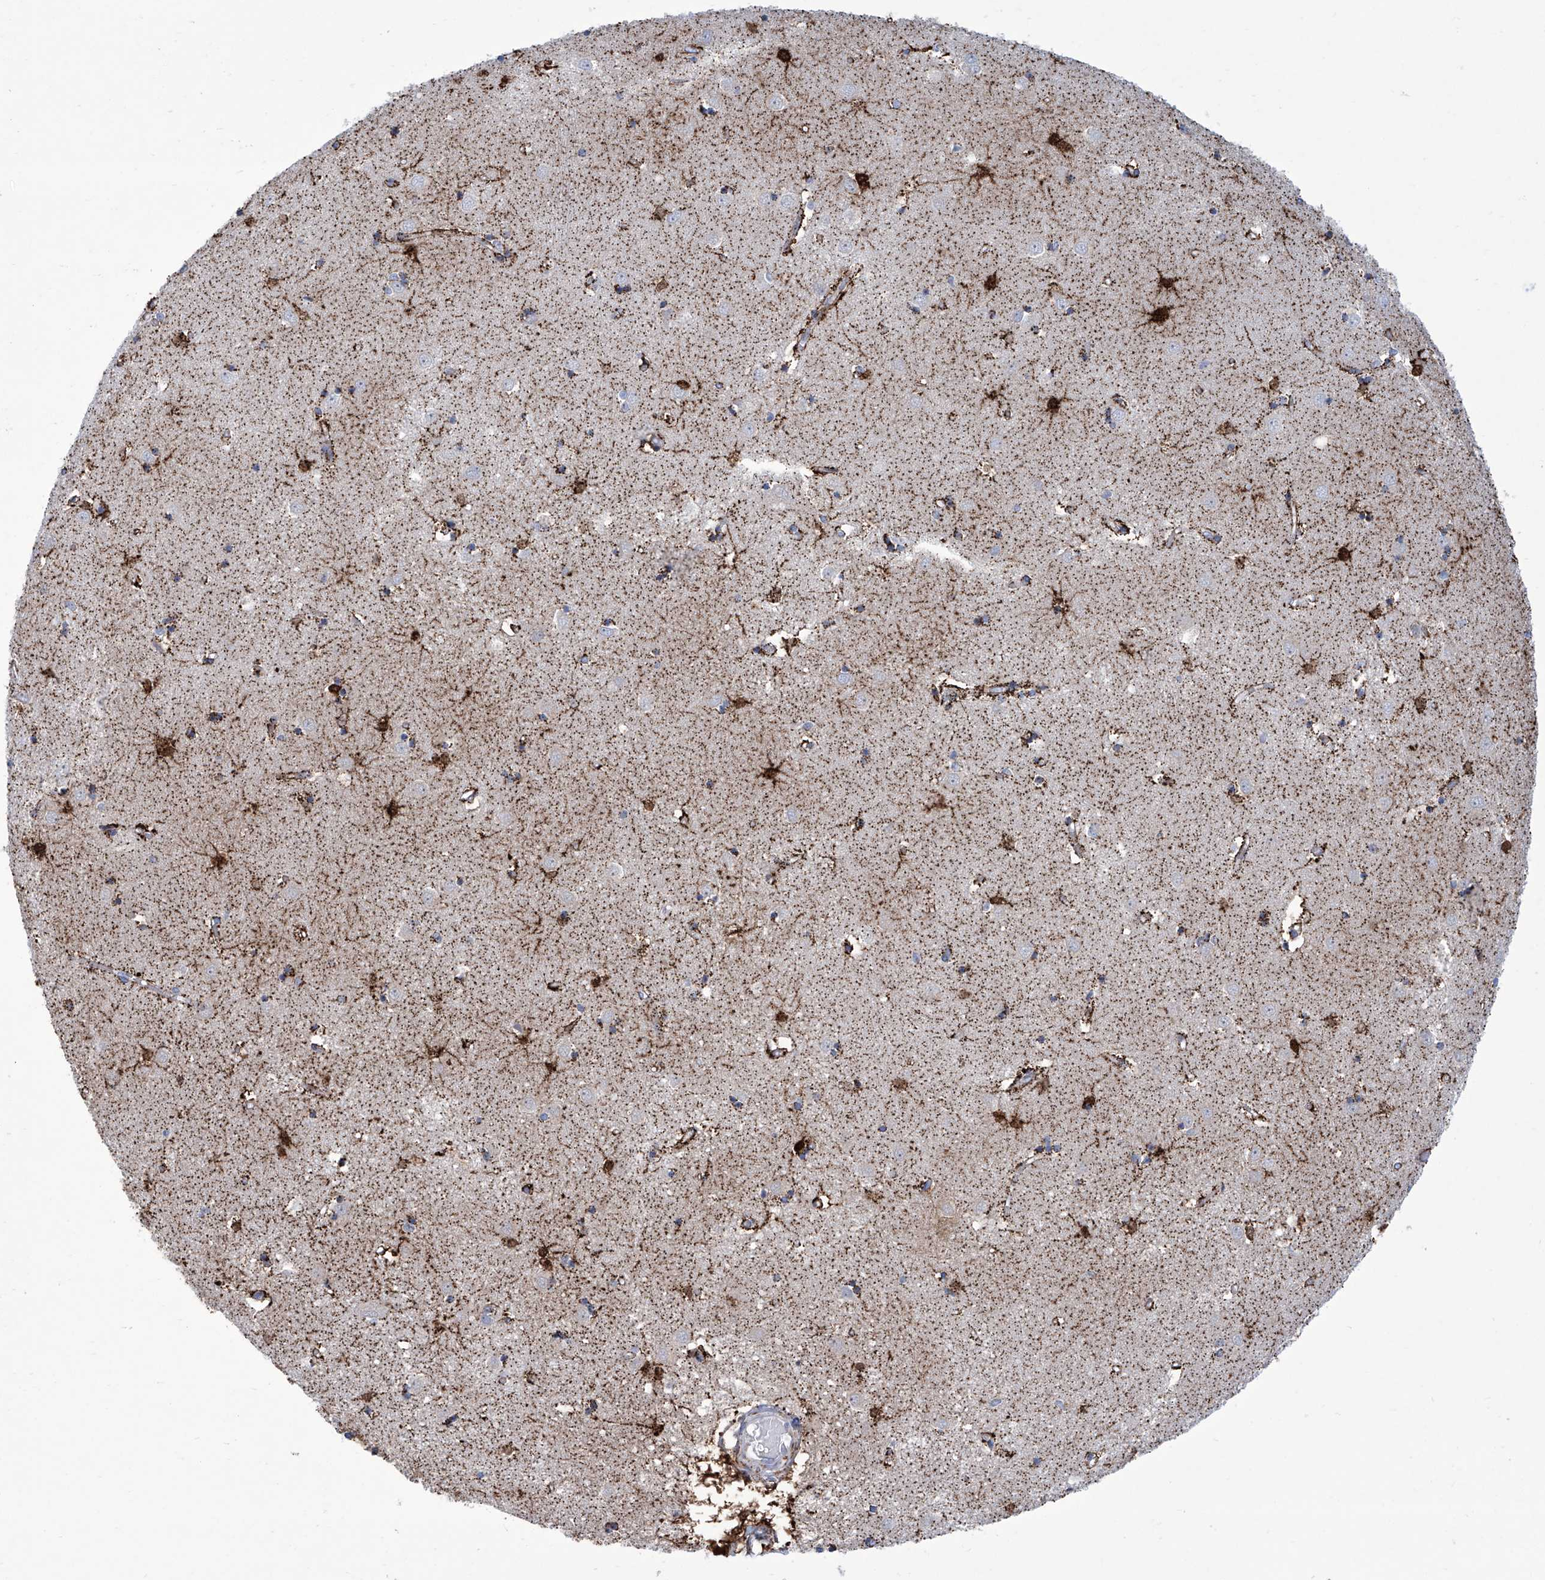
{"staining": {"intensity": "strong", "quantity": ">75%", "location": "cytoplasmic/membranous"}, "tissue": "caudate", "cell_type": "Glial cells", "image_type": "normal", "snomed": [{"axis": "morphology", "description": "Normal tissue, NOS"}, {"axis": "topography", "description": "Lateral ventricle wall"}], "caption": "Caudate stained with a brown dye demonstrates strong cytoplasmic/membranous positive expression in approximately >75% of glial cells.", "gene": "ALDH6A1", "patient": {"sex": "male", "age": 45}}